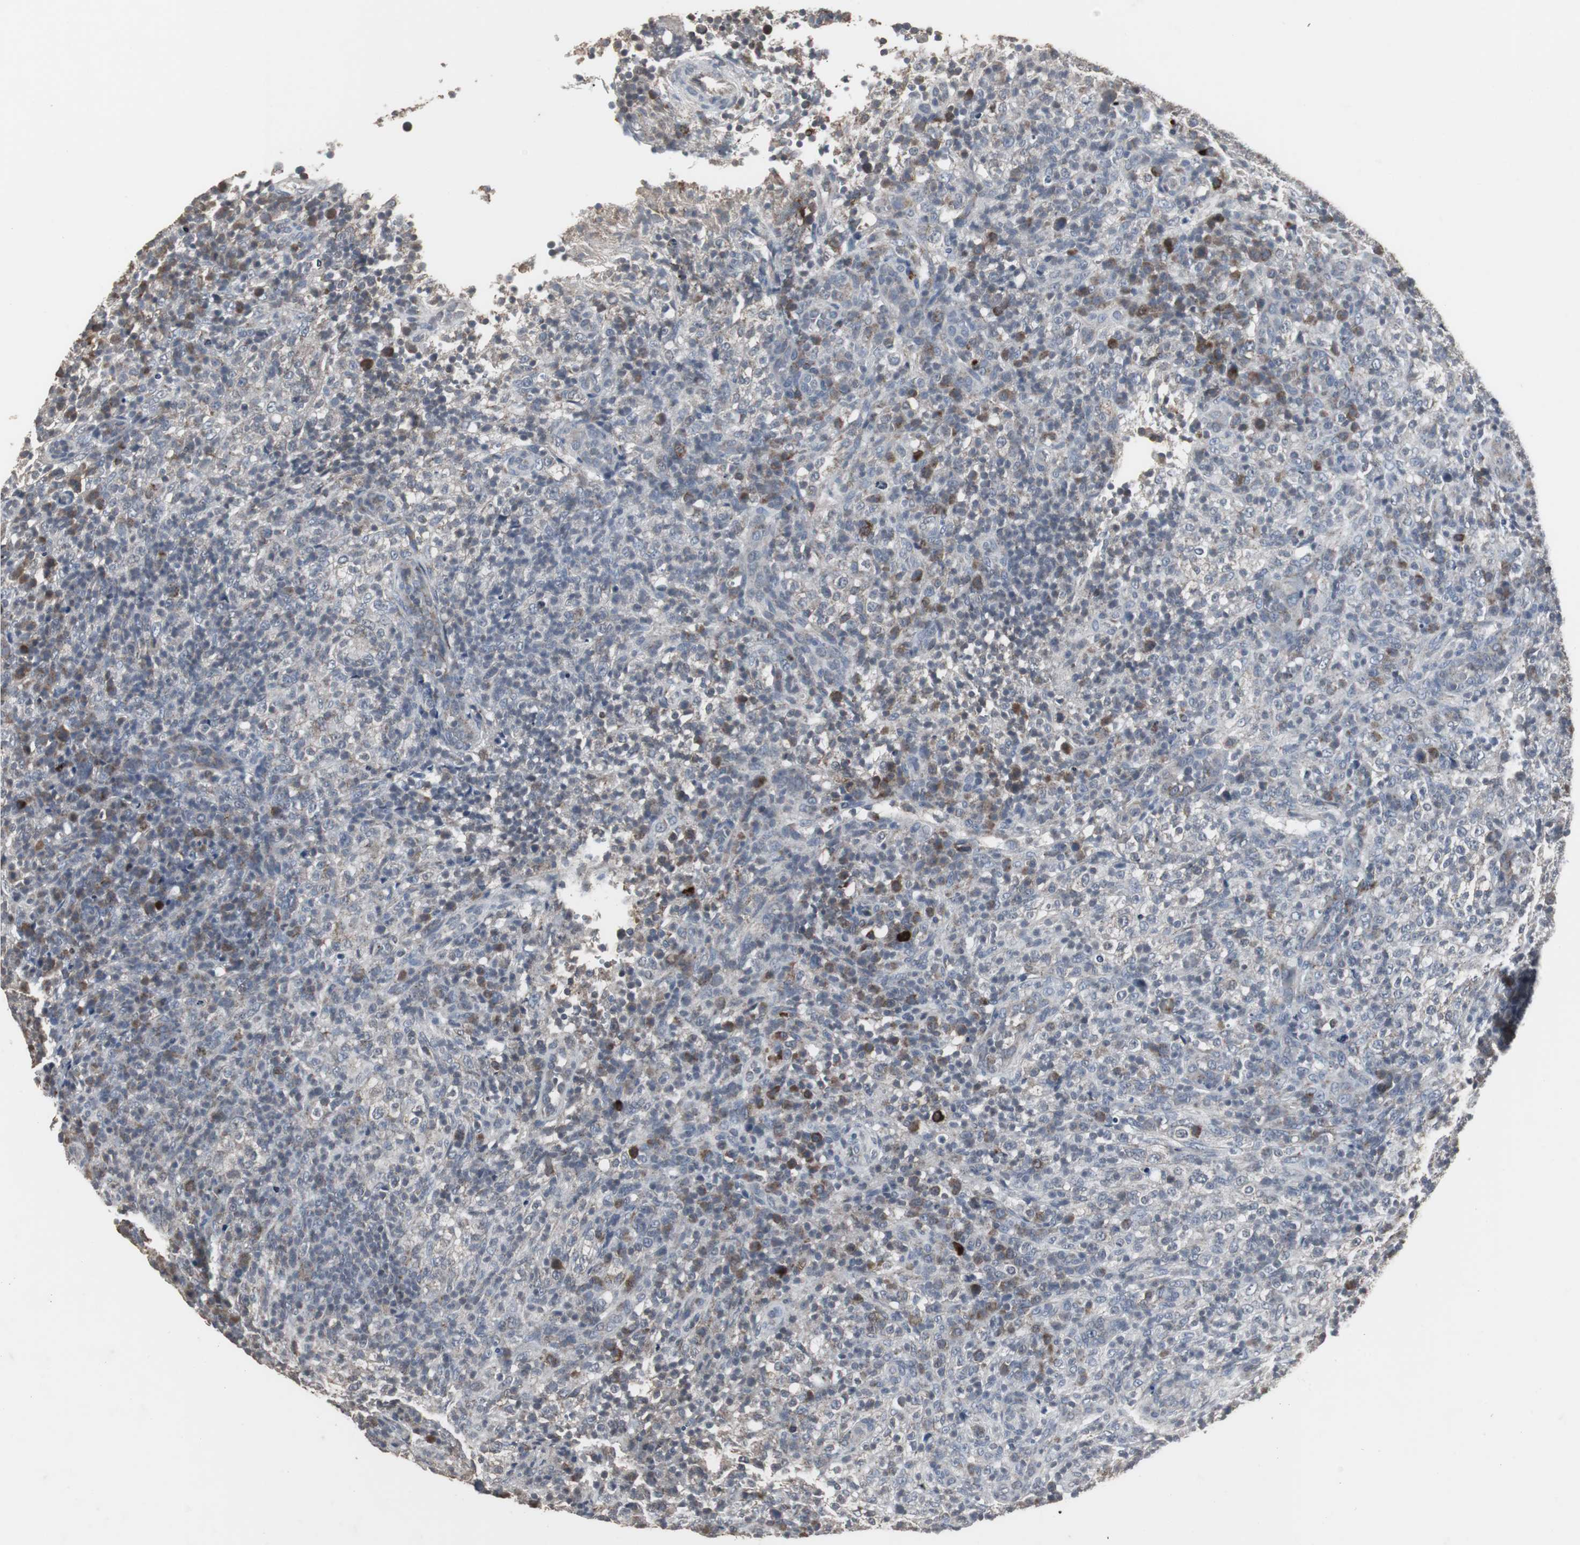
{"staining": {"intensity": "moderate", "quantity": "<25%", "location": "cytoplasmic/membranous"}, "tissue": "lymphoma", "cell_type": "Tumor cells", "image_type": "cancer", "snomed": [{"axis": "morphology", "description": "Malignant lymphoma, non-Hodgkin's type, High grade"}, {"axis": "topography", "description": "Lymph node"}], "caption": "A brown stain shows moderate cytoplasmic/membranous staining of a protein in human malignant lymphoma, non-Hodgkin's type (high-grade) tumor cells.", "gene": "ACAA1", "patient": {"sex": "female", "age": 76}}